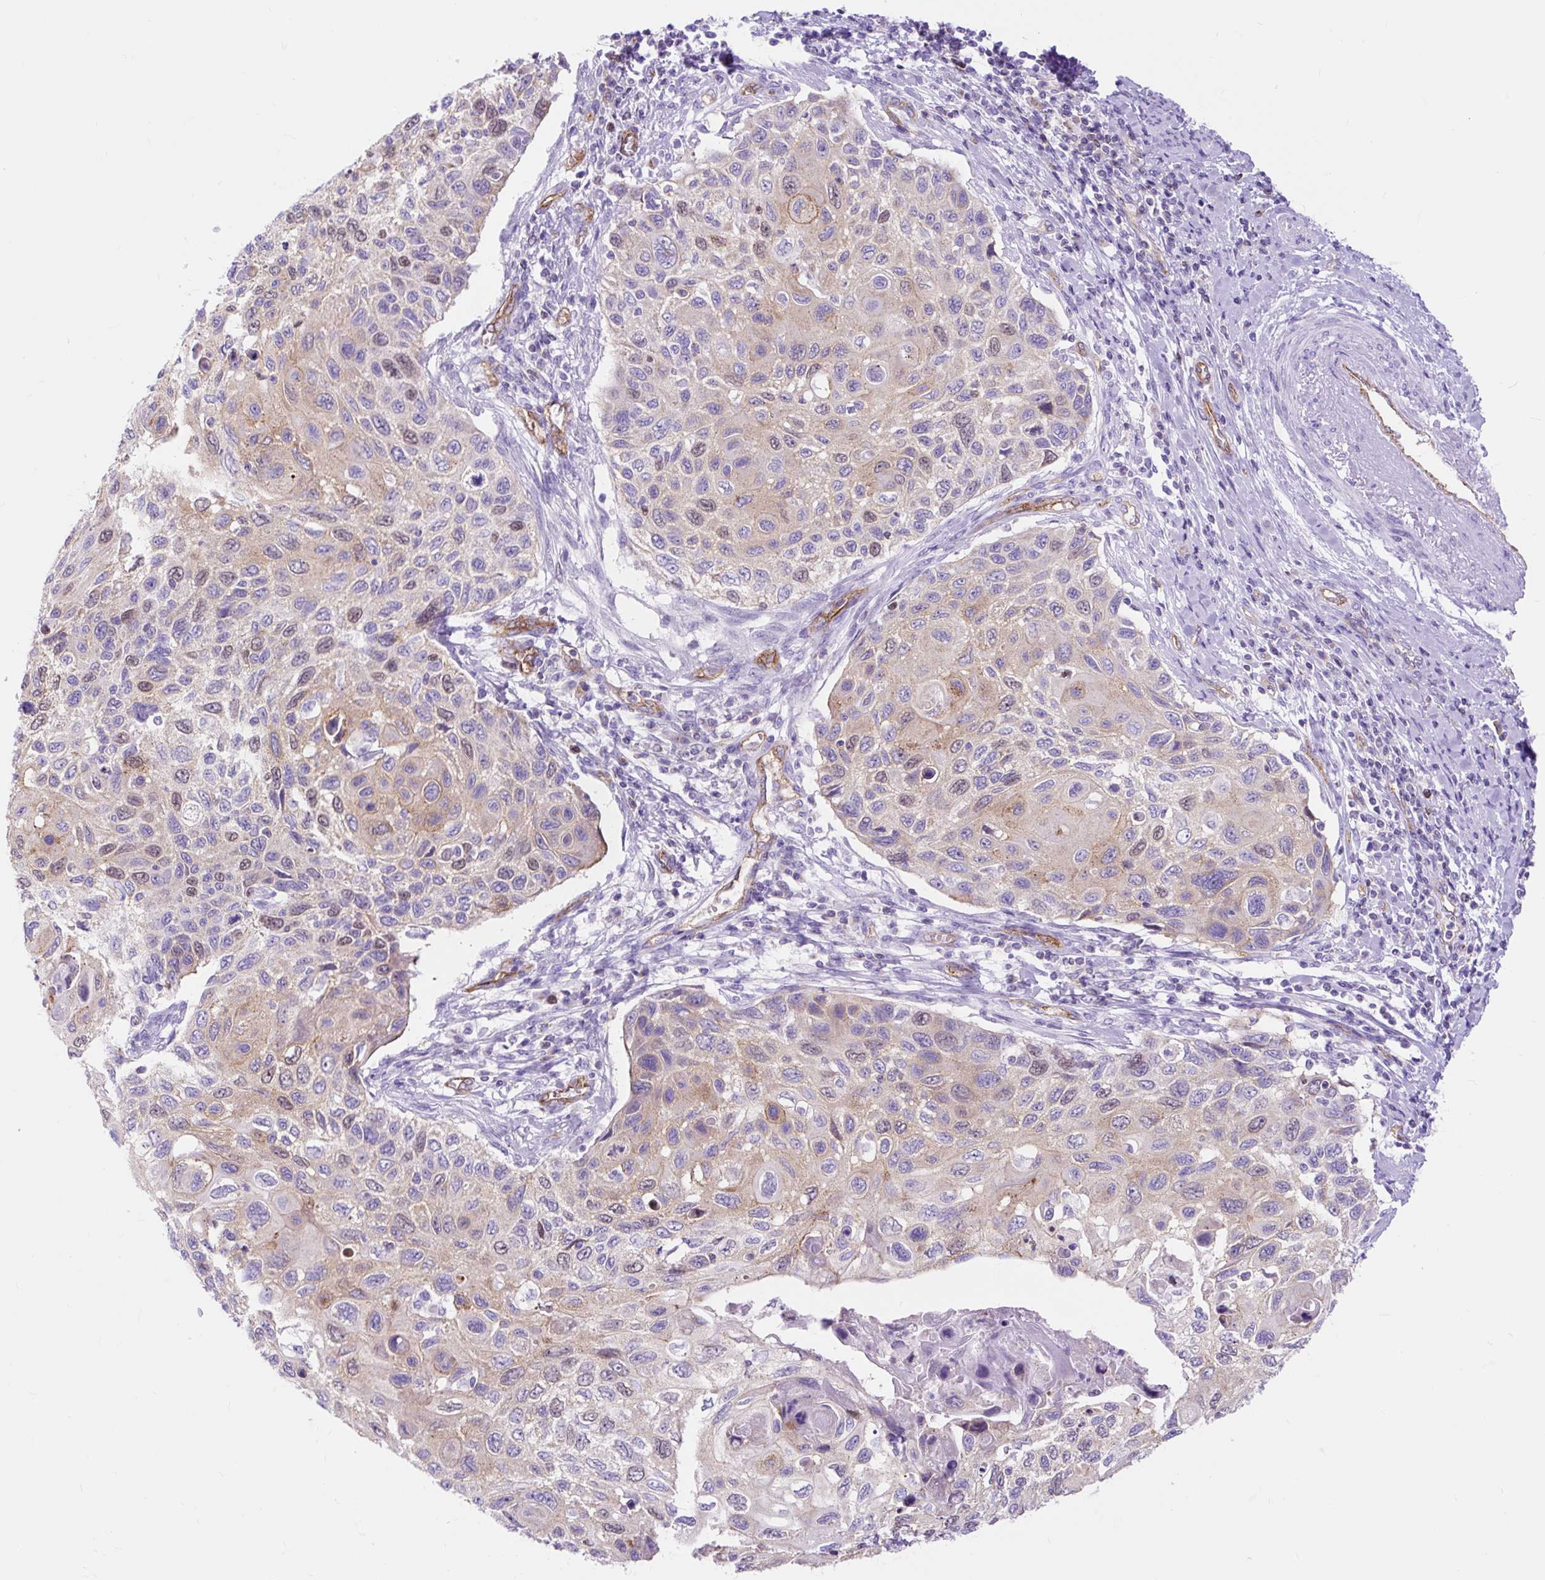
{"staining": {"intensity": "moderate", "quantity": "<25%", "location": "cytoplasmic/membranous,nuclear"}, "tissue": "cervical cancer", "cell_type": "Tumor cells", "image_type": "cancer", "snomed": [{"axis": "morphology", "description": "Squamous cell carcinoma, NOS"}, {"axis": "topography", "description": "Cervix"}], "caption": "Human cervical cancer stained with a protein marker demonstrates moderate staining in tumor cells.", "gene": "HIP1R", "patient": {"sex": "female", "age": 70}}